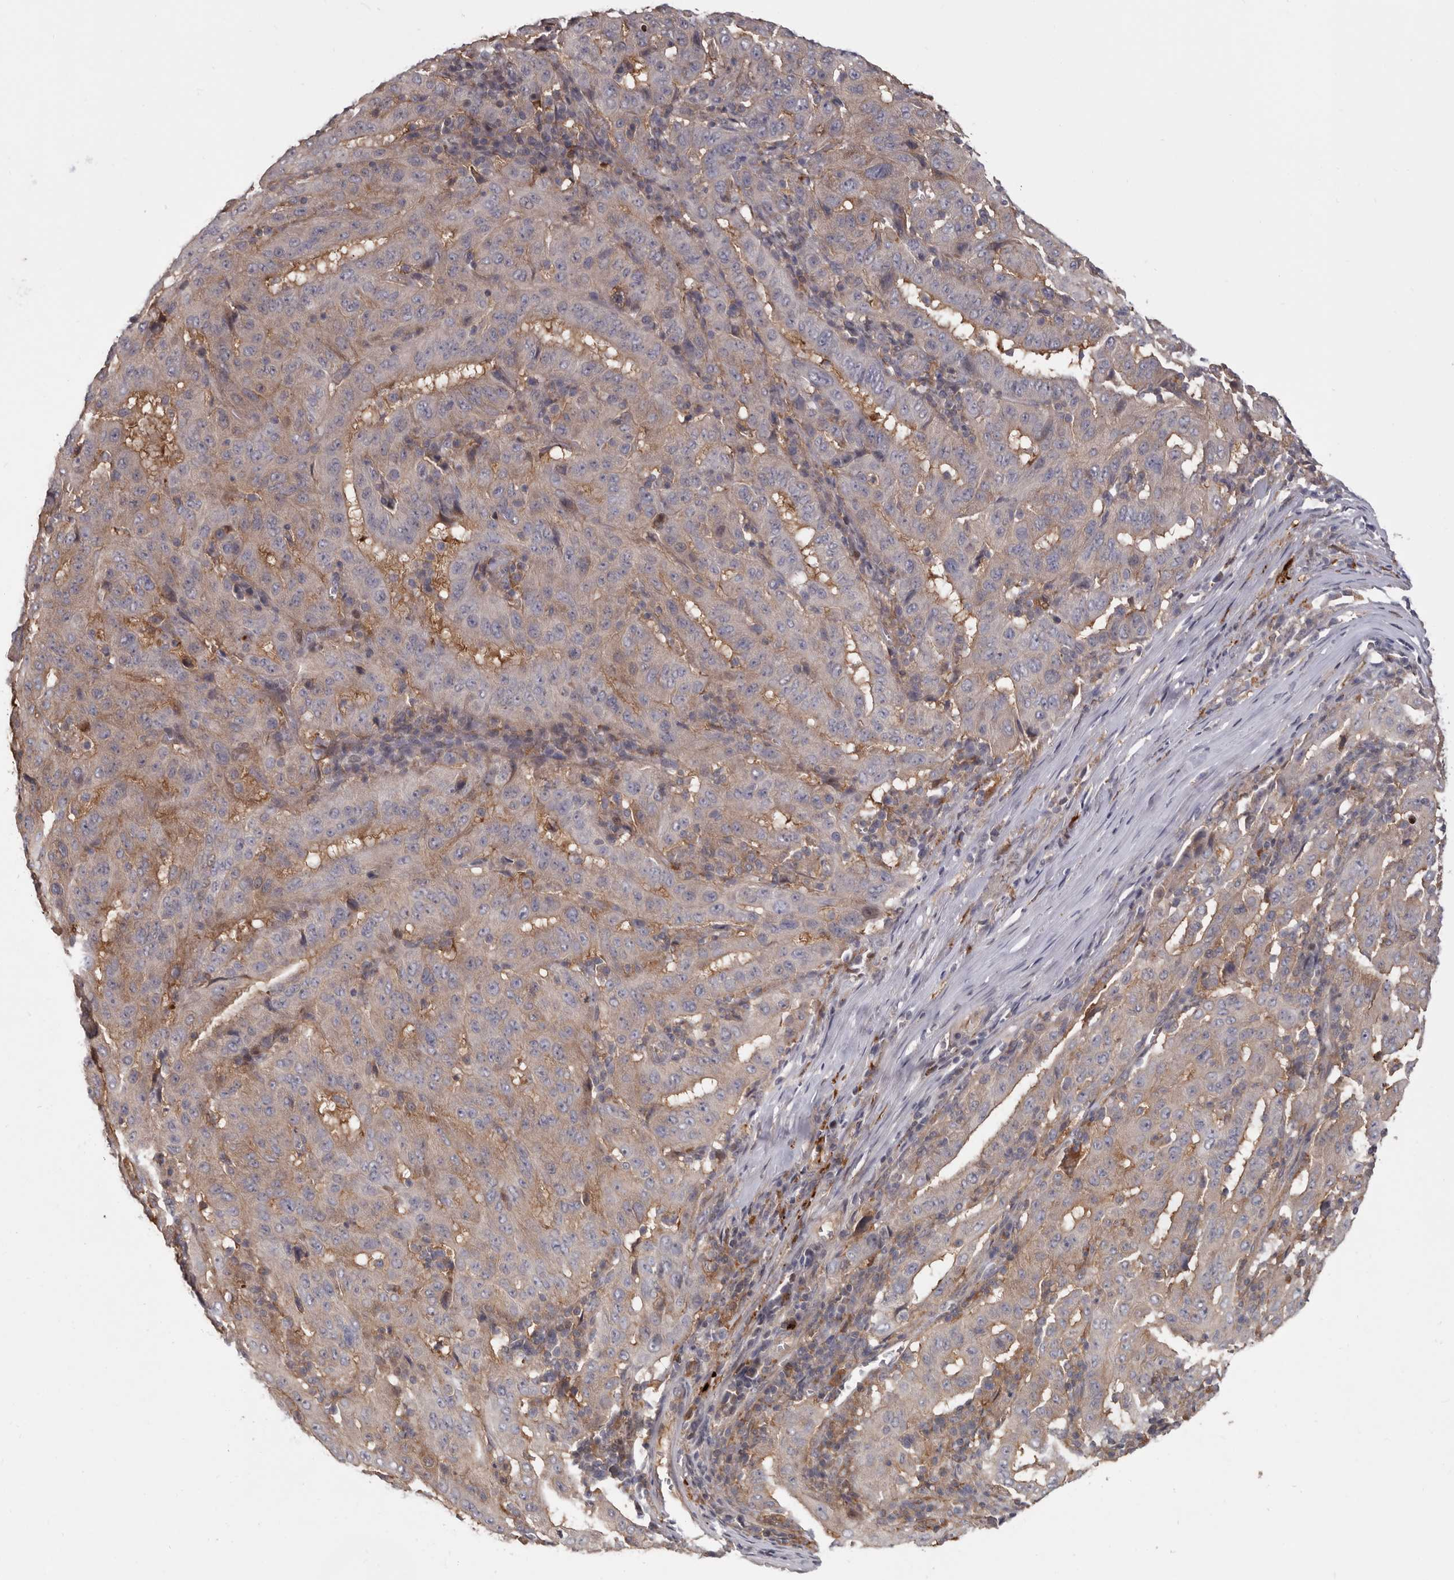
{"staining": {"intensity": "weak", "quantity": "25%-75%", "location": "cytoplasmic/membranous"}, "tissue": "pancreatic cancer", "cell_type": "Tumor cells", "image_type": "cancer", "snomed": [{"axis": "morphology", "description": "Adenocarcinoma, NOS"}, {"axis": "topography", "description": "Pancreas"}], "caption": "This image exhibits immunohistochemistry (IHC) staining of human pancreatic adenocarcinoma, with low weak cytoplasmic/membranous staining in approximately 25%-75% of tumor cells.", "gene": "FGFR4", "patient": {"sex": "male", "age": 63}}